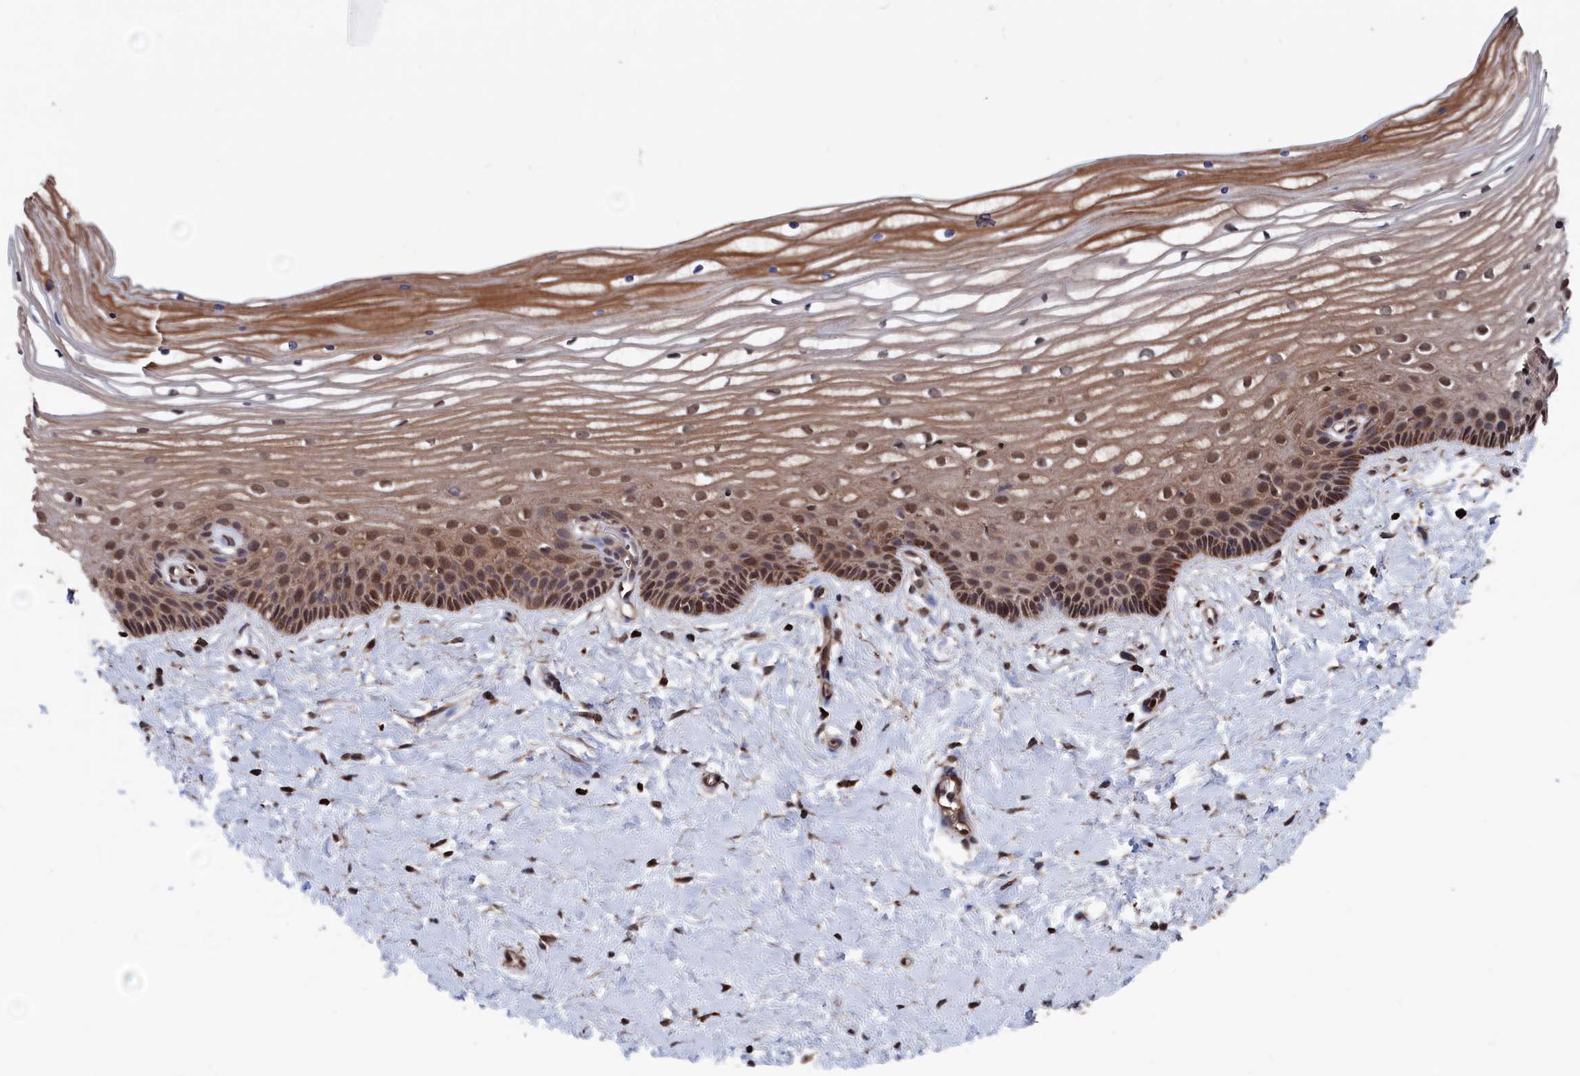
{"staining": {"intensity": "moderate", "quantity": ">75%", "location": "cytoplasmic/membranous,nuclear"}, "tissue": "vagina", "cell_type": "Squamous epithelial cells", "image_type": "normal", "snomed": [{"axis": "morphology", "description": "Normal tissue, NOS"}, {"axis": "topography", "description": "Vagina"}, {"axis": "topography", "description": "Cervix"}], "caption": "The image displays a brown stain indicating the presence of a protein in the cytoplasmic/membranous,nuclear of squamous epithelial cells in vagina. Nuclei are stained in blue.", "gene": "PDE12", "patient": {"sex": "female", "age": 40}}